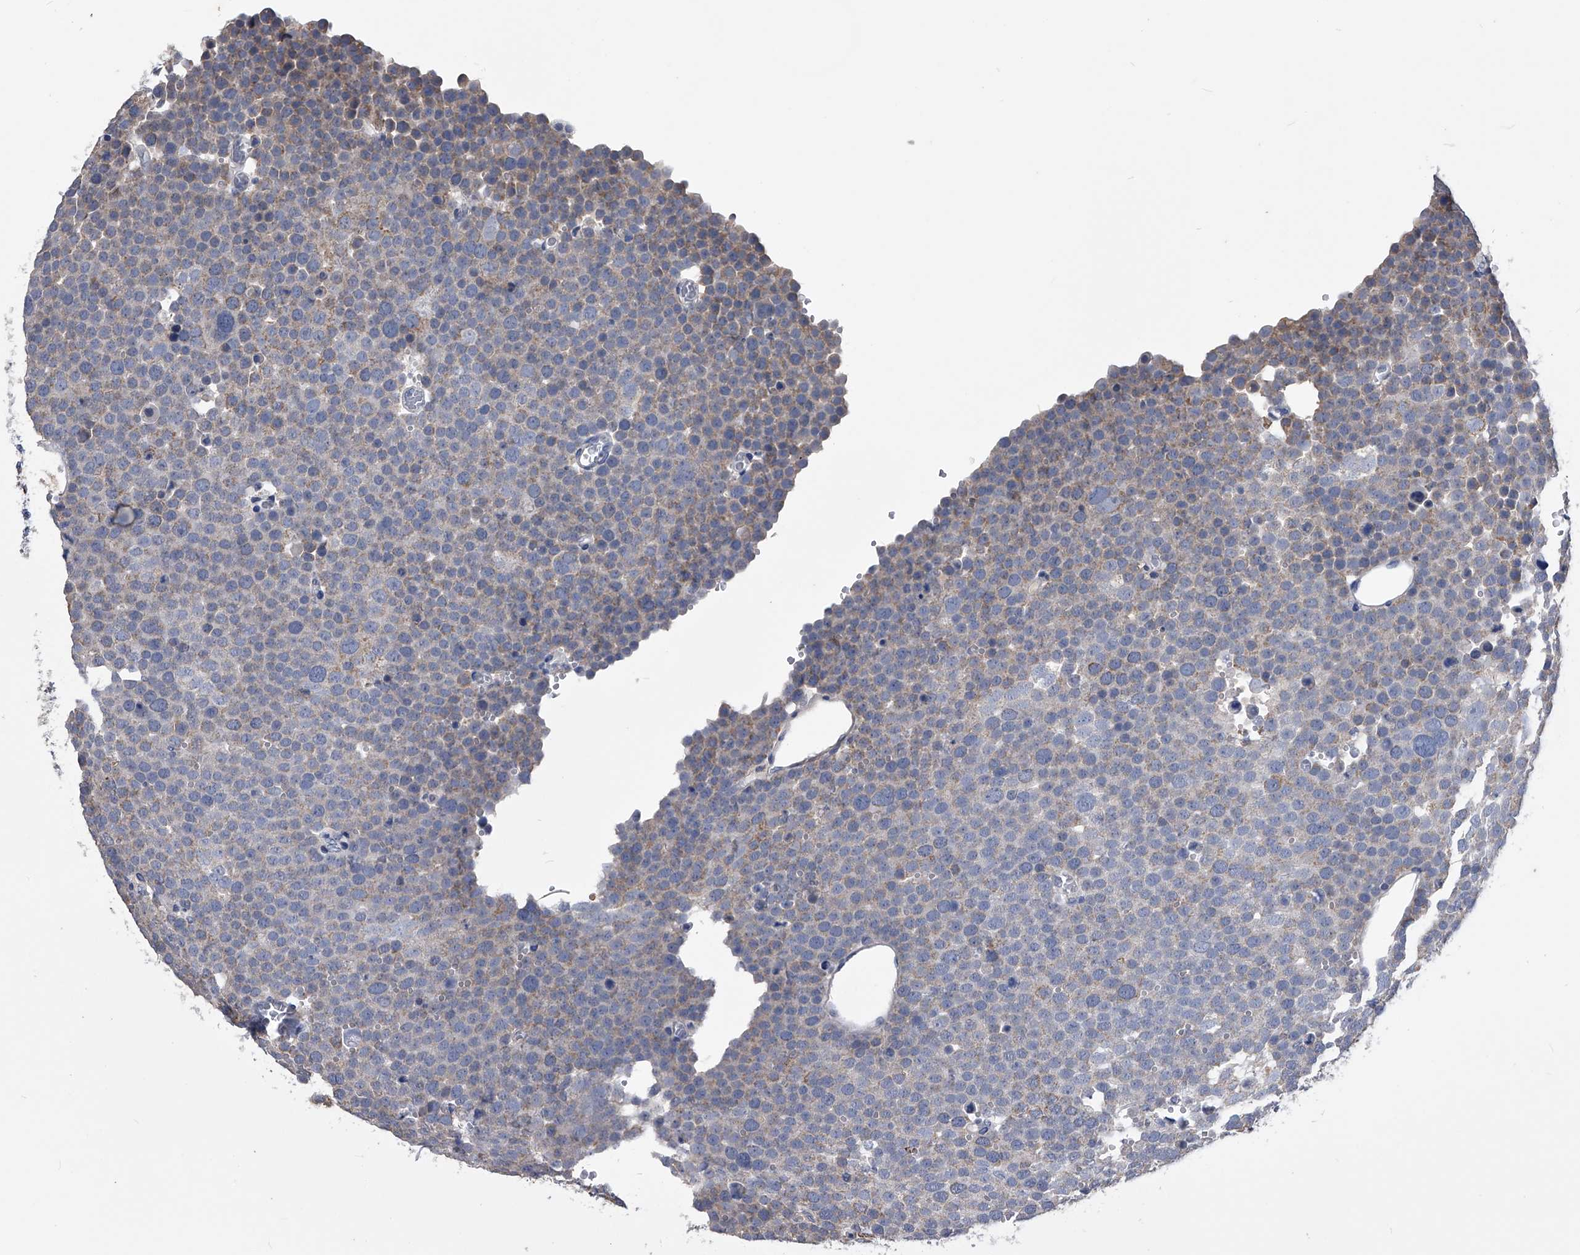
{"staining": {"intensity": "weak", "quantity": "<25%", "location": "cytoplasmic/membranous"}, "tissue": "testis cancer", "cell_type": "Tumor cells", "image_type": "cancer", "snomed": [{"axis": "morphology", "description": "Seminoma, NOS"}, {"axis": "topography", "description": "Testis"}], "caption": "A high-resolution histopathology image shows immunohistochemistry (IHC) staining of testis cancer (seminoma), which exhibits no significant staining in tumor cells. (DAB immunohistochemistry visualized using brightfield microscopy, high magnification).", "gene": "OAT", "patient": {"sex": "male", "age": 71}}